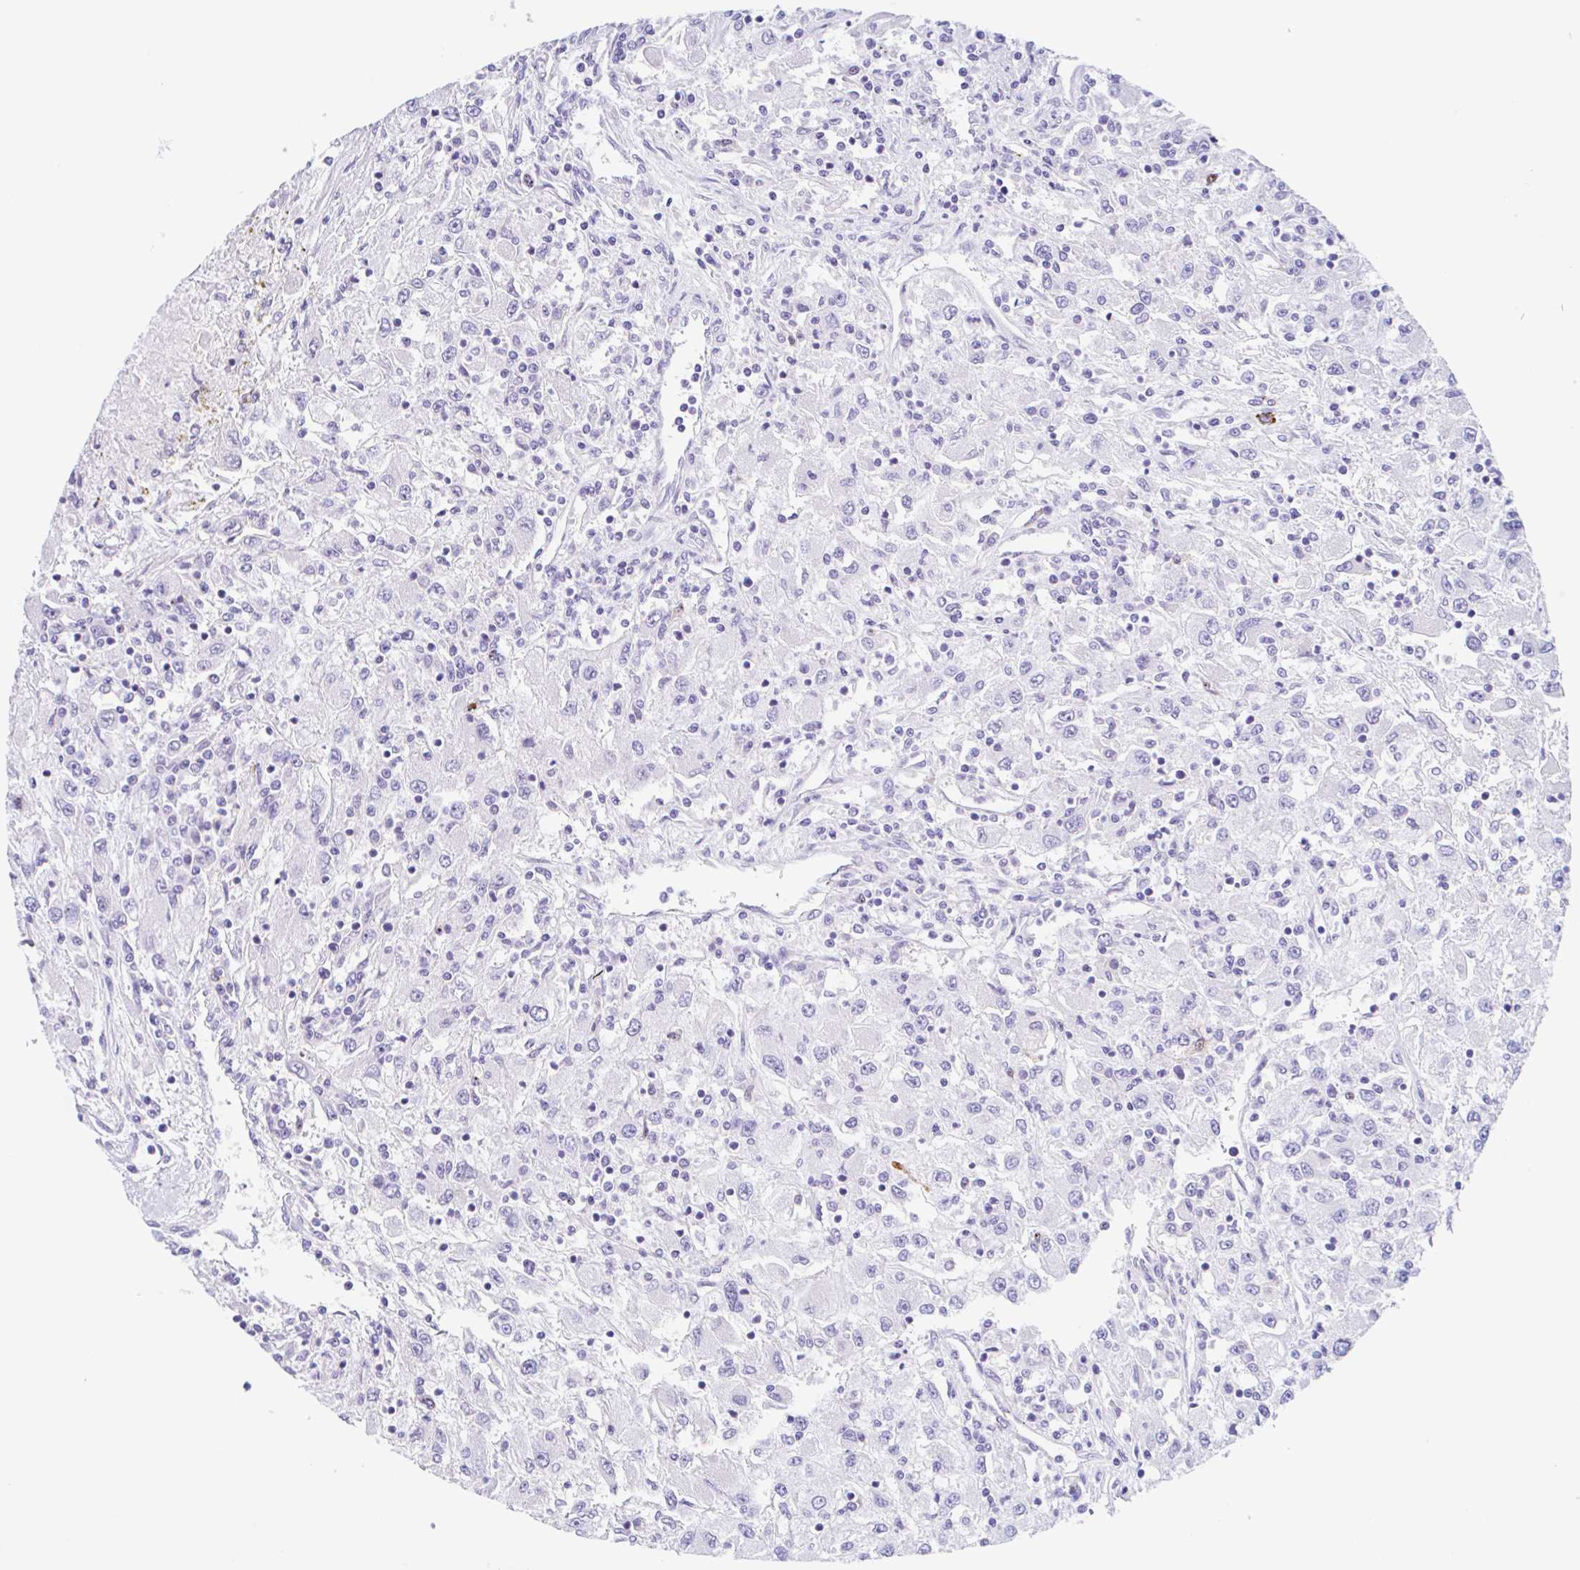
{"staining": {"intensity": "negative", "quantity": "none", "location": "none"}, "tissue": "renal cancer", "cell_type": "Tumor cells", "image_type": "cancer", "snomed": [{"axis": "morphology", "description": "Adenocarcinoma, NOS"}, {"axis": "topography", "description": "Kidney"}], "caption": "Tumor cells show no significant positivity in renal cancer. Brightfield microscopy of IHC stained with DAB (3,3'-diaminobenzidine) (brown) and hematoxylin (blue), captured at high magnification.", "gene": "ANKRD9", "patient": {"sex": "female", "age": 67}}